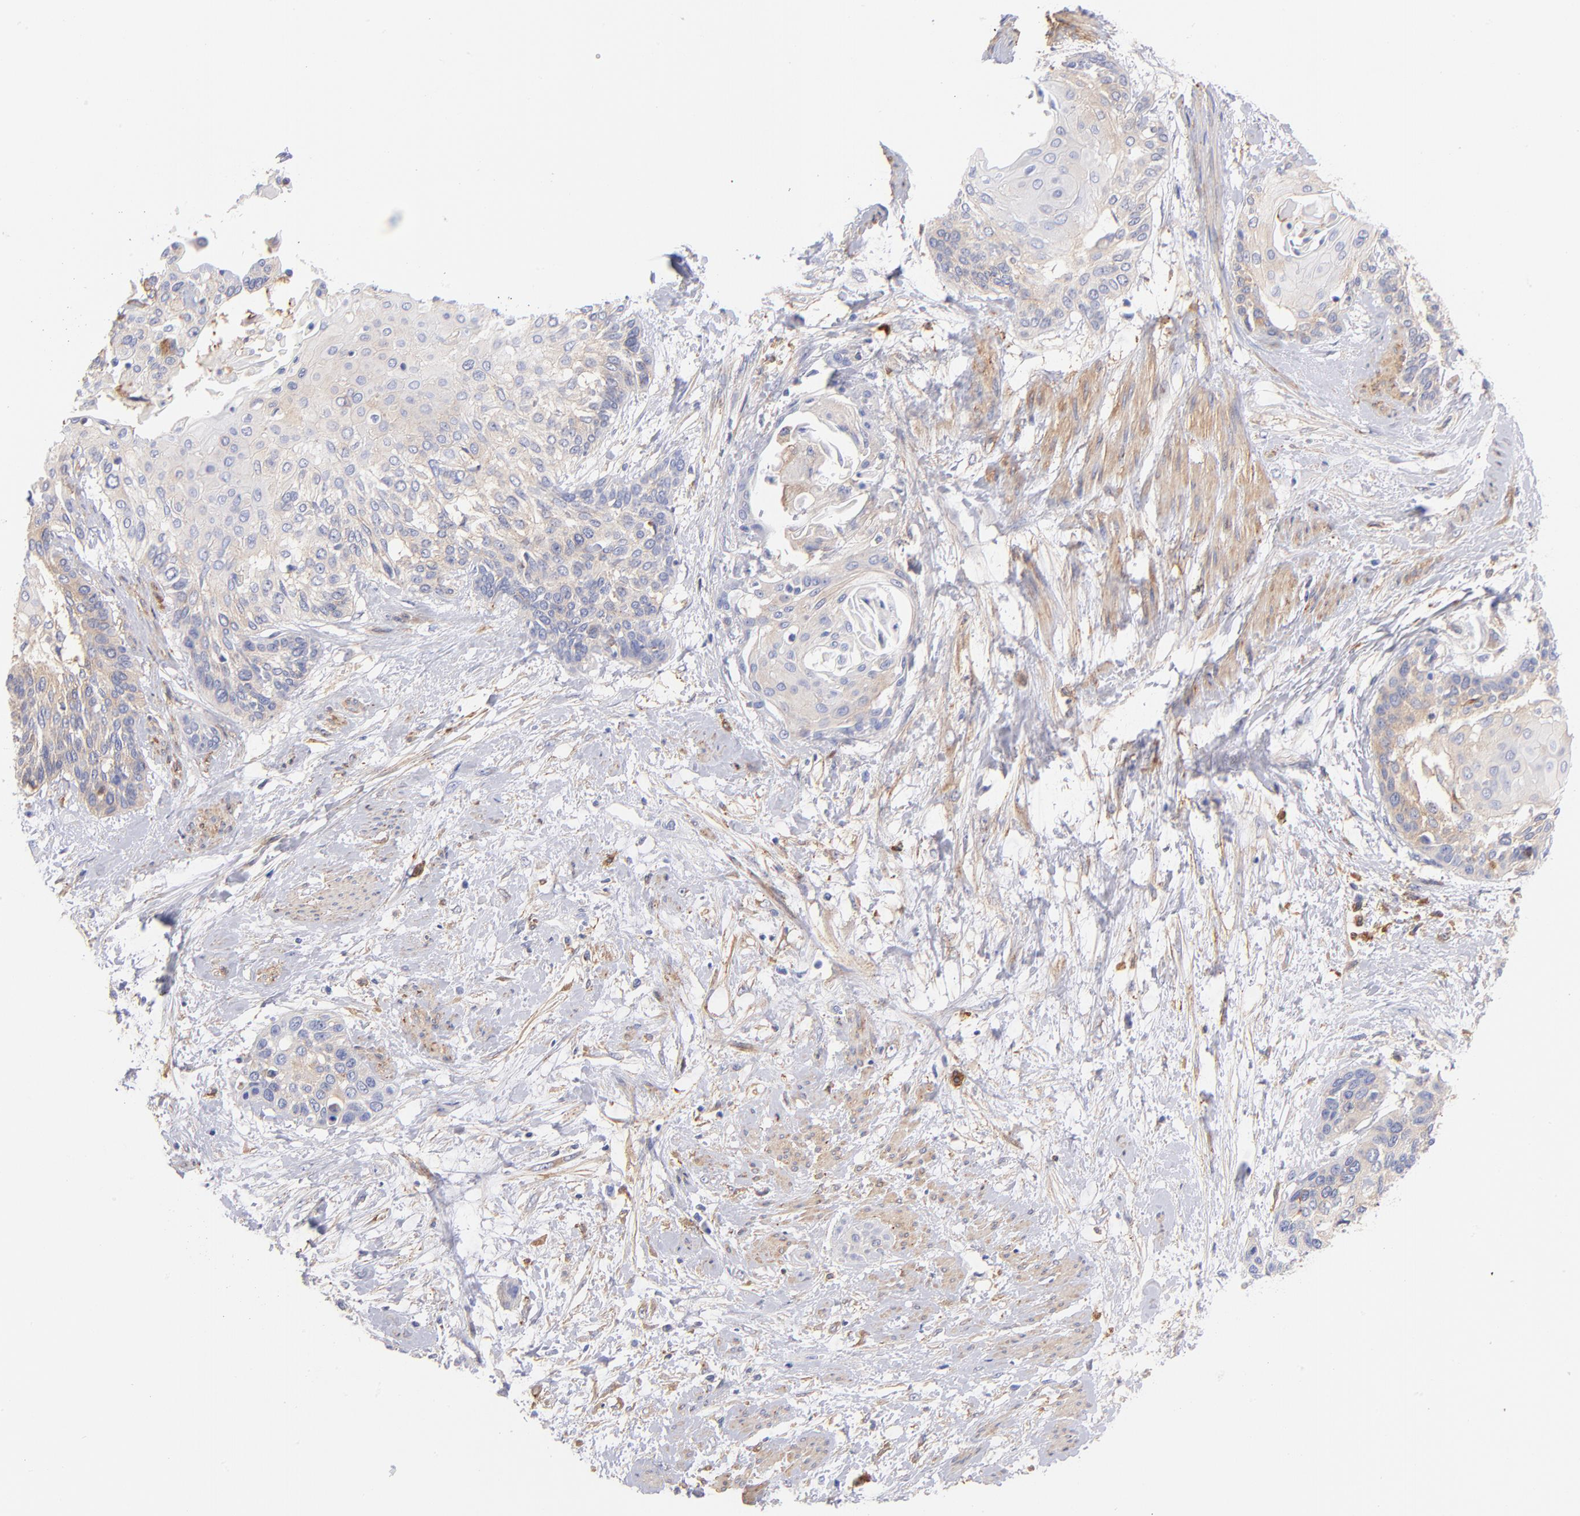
{"staining": {"intensity": "weak", "quantity": ">75%", "location": "cytoplasmic/membranous"}, "tissue": "cervical cancer", "cell_type": "Tumor cells", "image_type": "cancer", "snomed": [{"axis": "morphology", "description": "Squamous cell carcinoma, NOS"}, {"axis": "topography", "description": "Cervix"}], "caption": "Cervical cancer stained with immunohistochemistry displays weak cytoplasmic/membranous expression in approximately >75% of tumor cells.", "gene": "PRKCA", "patient": {"sex": "female", "age": 57}}